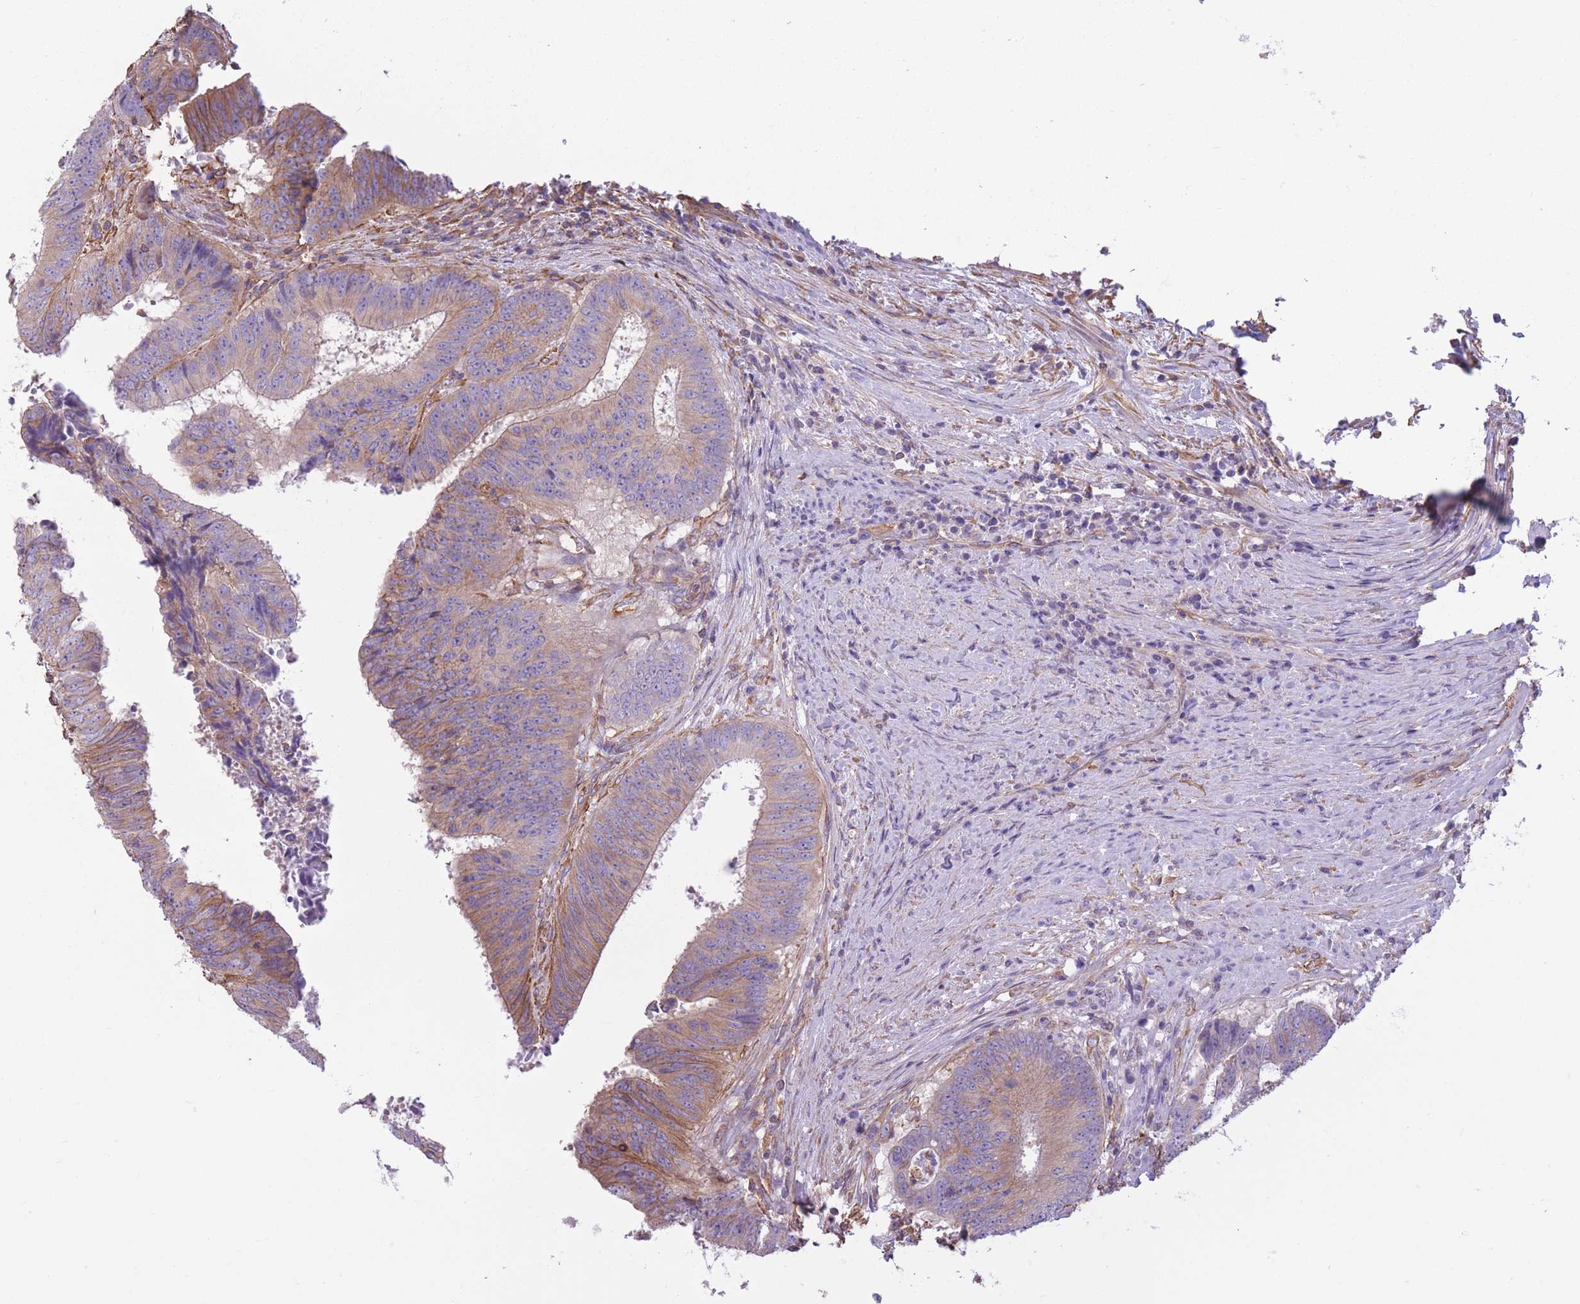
{"staining": {"intensity": "weak", "quantity": "25%-75%", "location": "cytoplasmic/membranous"}, "tissue": "colorectal cancer", "cell_type": "Tumor cells", "image_type": "cancer", "snomed": [{"axis": "morphology", "description": "Adenocarcinoma, NOS"}, {"axis": "topography", "description": "Rectum"}], "caption": "Immunohistochemistry (IHC) (DAB (3,3'-diaminobenzidine)) staining of colorectal cancer (adenocarcinoma) reveals weak cytoplasmic/membranous protein staining in about 25%-75% of tumor cells. (Brightfield microscopy of DAB IHC at high magnification).", "gene": "ADD1", "patient": {"sex": "male", "age": 72}}